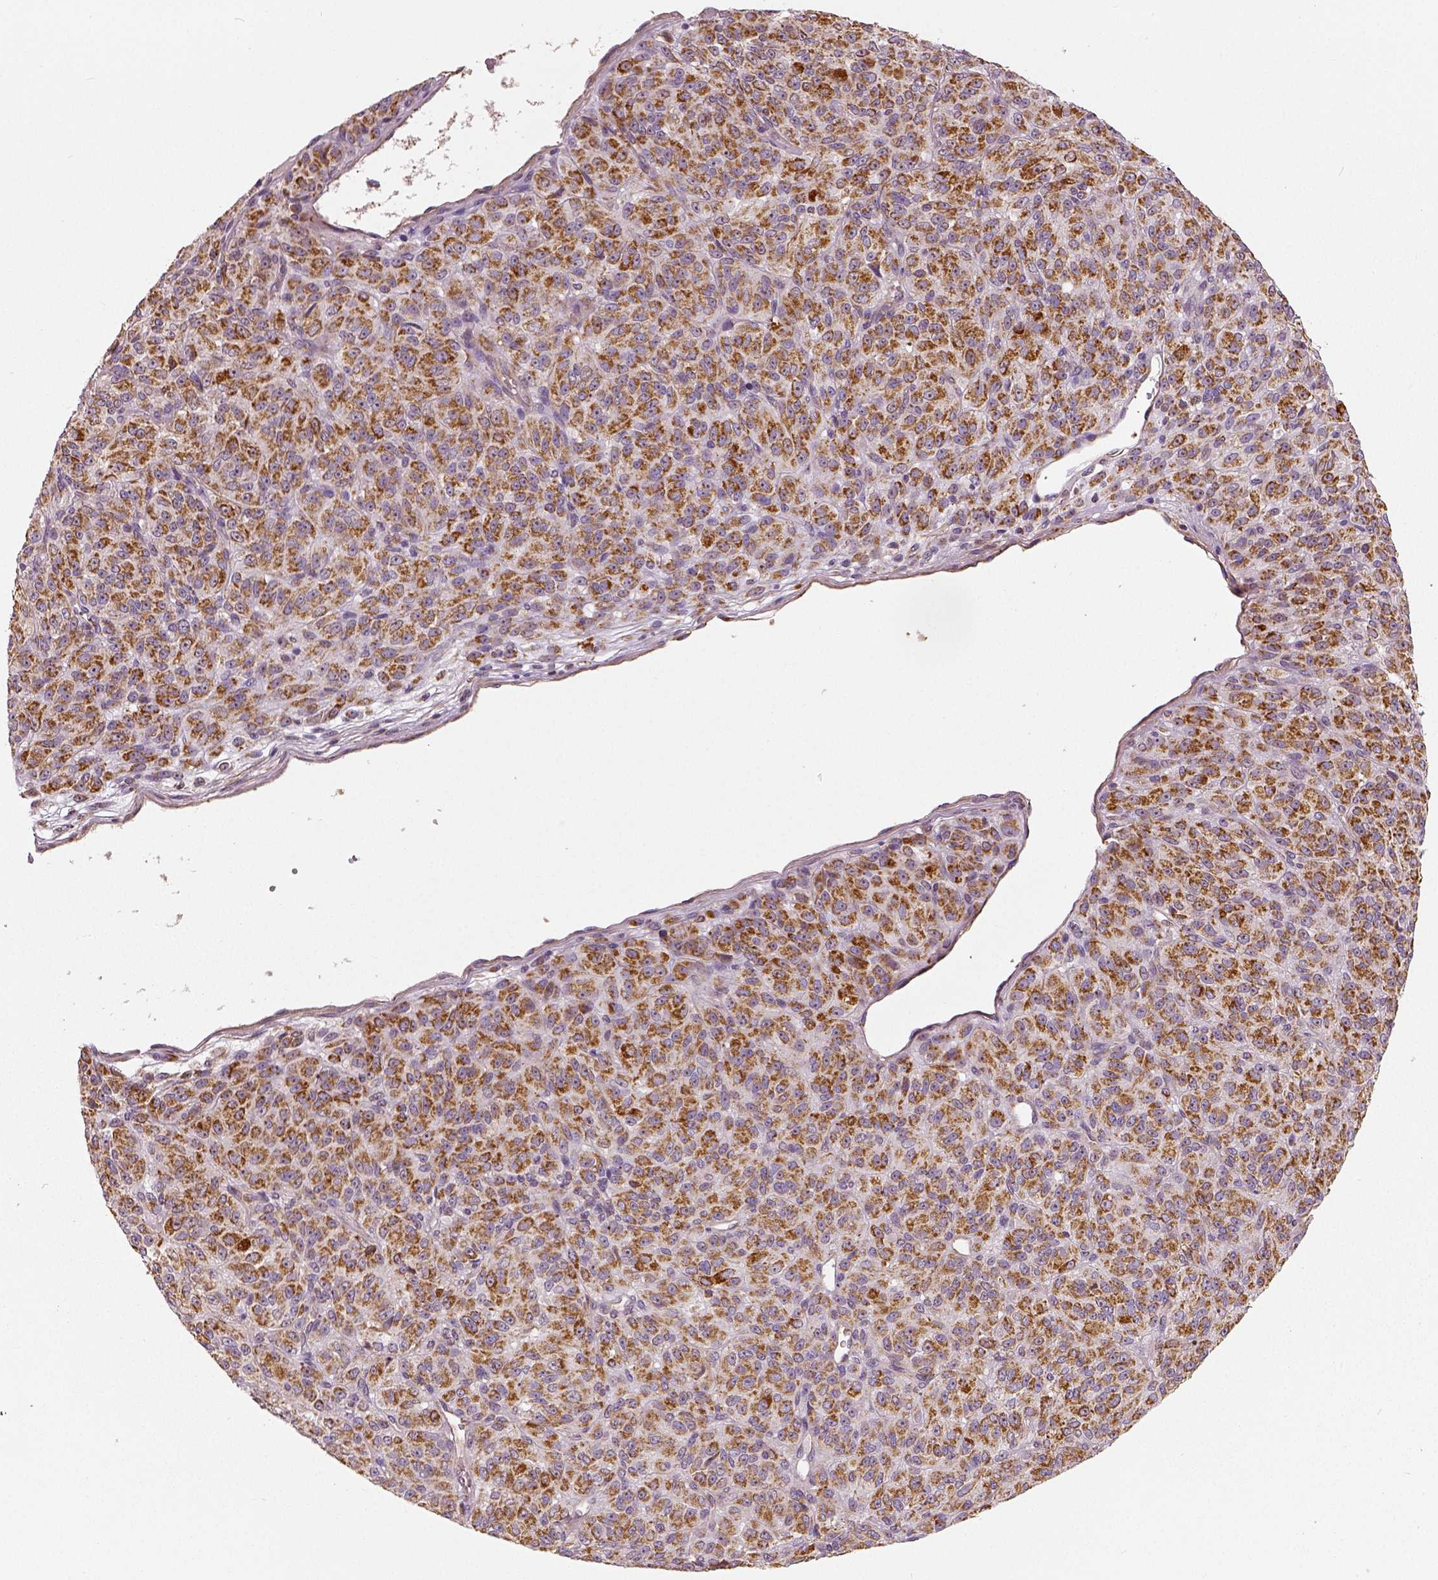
{"staining": {"intensity": "moderate", "quantity": ">75%", "location": "cytoplasmic/membranous"}, "tissue": "melanoma", "cell_type": "Tumor cells", "image_type": "cancer", "snomed": [{"axis": "morphology", "description": "Malignant melanoma, Metastatic site"}, {"axis": "topography", "description": "Brain"}], "caption": "Protein expression analysis of human malignant melanoma (metastatic site) reveals moderate cytoplasmic/membranous positivity in about >75% of tumor cells.", "gene": "PGAM5", "patient": {"sex": "female", "age": 56}}